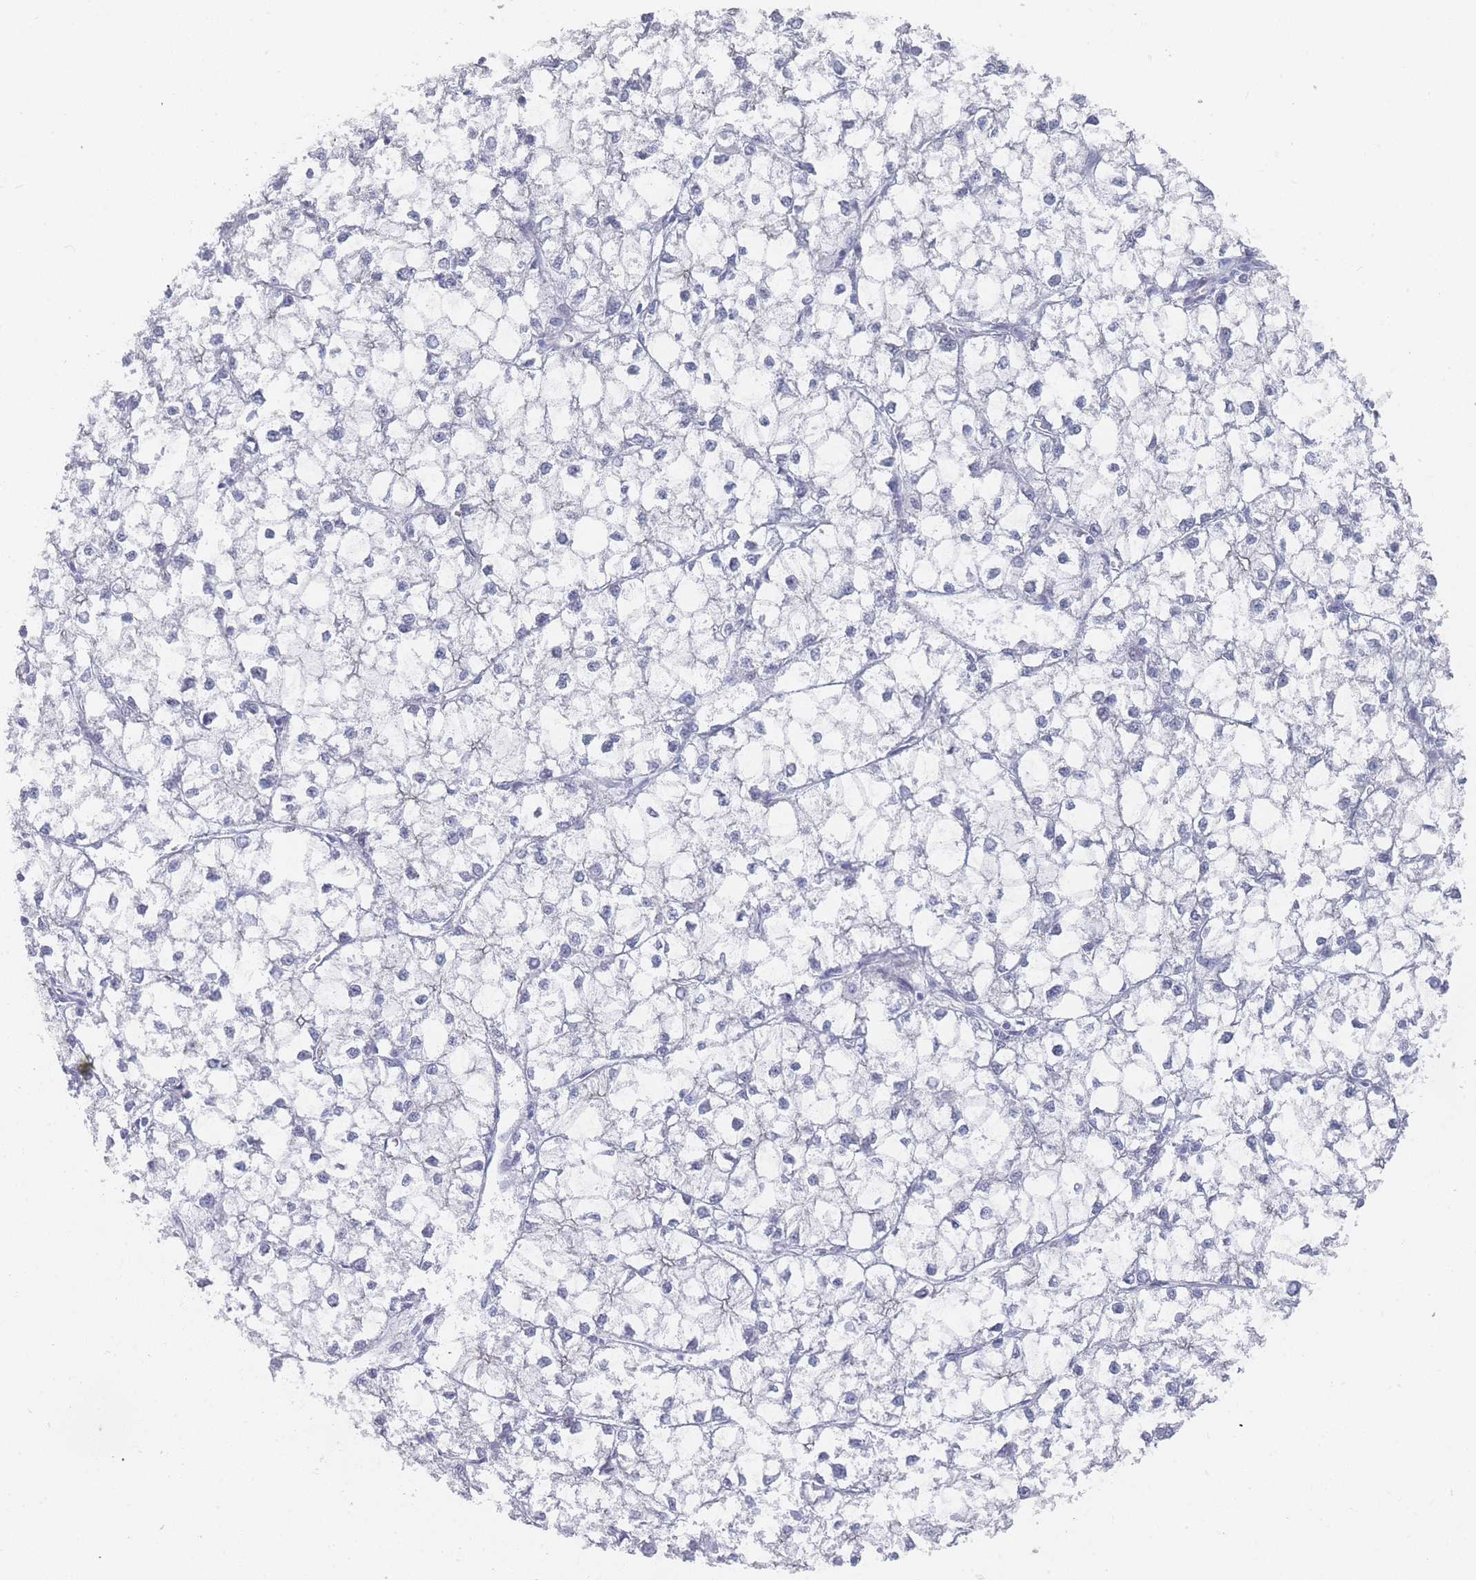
{"staining": {"intensity": "negative", "quantity": "none", "location": "none"}, "tissue": "liver cancer", "cell_type": "Tumor cells", "image_type": "cancer", "snomed": [{"axis": "morphology", "description": "Carcinoma, Hepatocellular, NOS"}, {"axis": "topography", "description": "Liver"}], "caption": "An immunohistochemistry histopathology image of liver hepatocellular carcinoma is shown. There is no staining in tumor cells of liver hepatocellular carcinoma.", "gene": "IMPG1", "patient": {"sex": "female", "age": 43}}